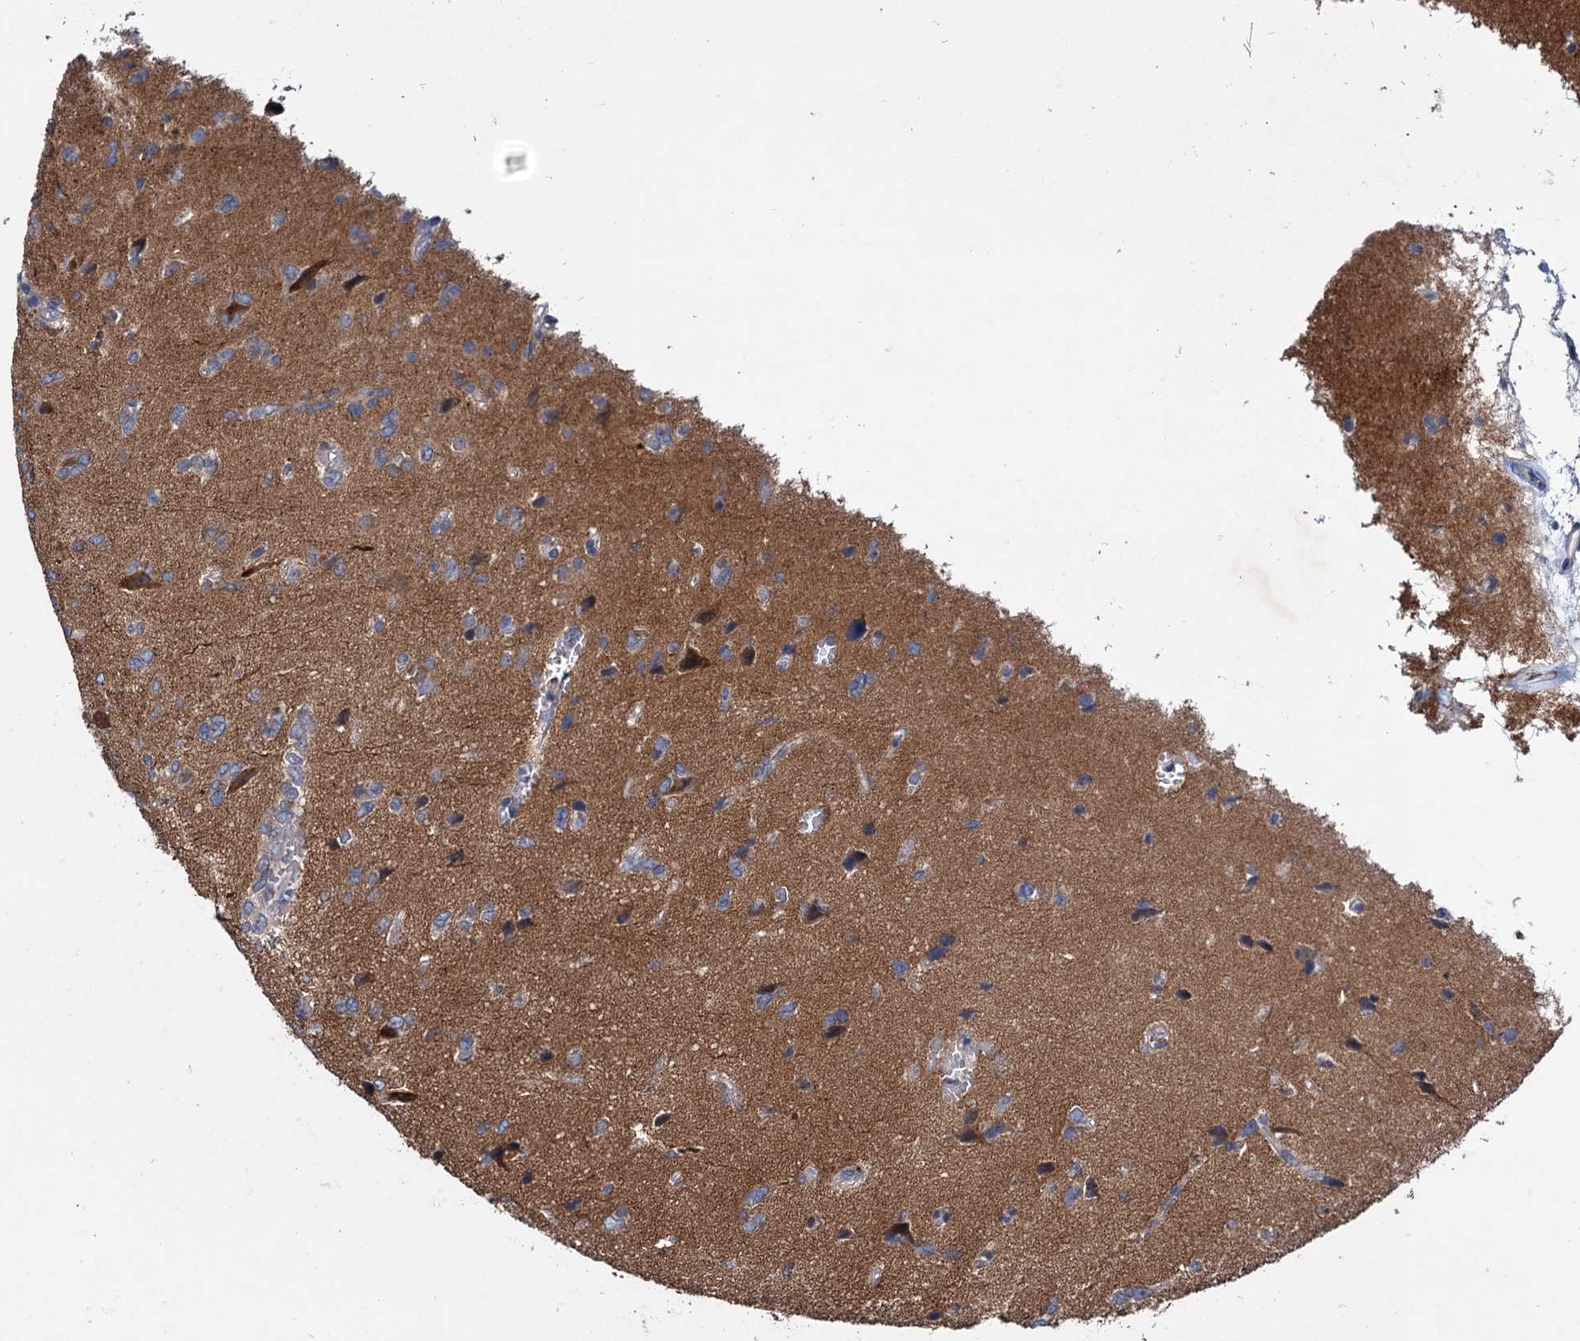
{"staining": {"intensity": "weak", "quantity": "25%-75%", "location": "cytoplasmic/membranous"}, "tissue": "glioma", "cell_type": "Tumor cells", "image_type": "cancer", "snomed": [{"axis": "morphology", "description": "Glioma, malignant, High grade"}, {"axis": "topography", "description": "Brain"}], "caption": "Glioma stained with DAB (3,3'-diaminobenzidine) IHC reveals low levels of weak cytoplasmic/membranous positivity in about 25%-75% of tumor cells.", "gene": "EYA4", "patient": {"sex": "female", "age": 59}}